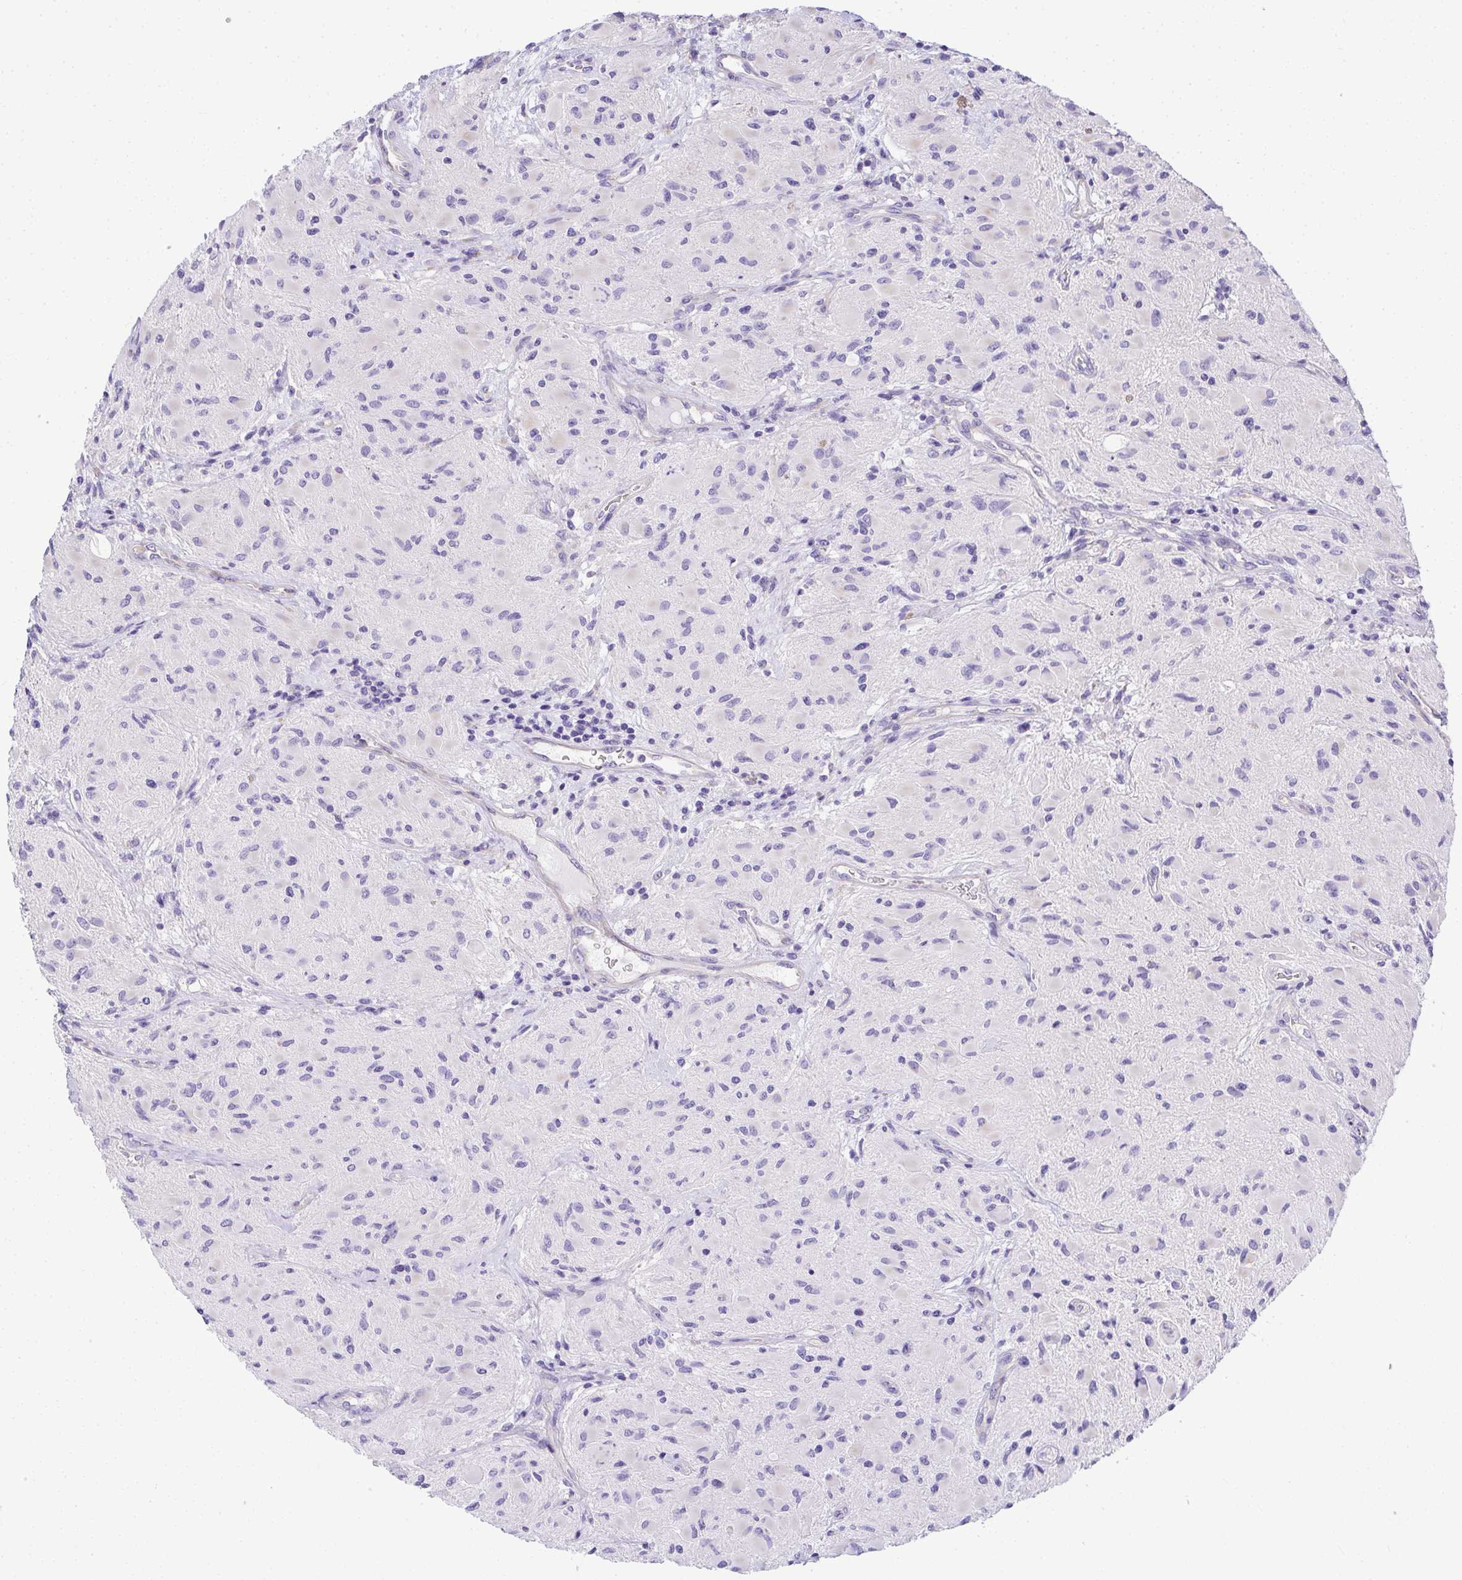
{"staining": {"intensity": "negative", "quantity": "none", "location": "none"}, "tissue": "glioma", "cell_type": "Tumor cells", "image_type": "cancer", "snomed": [{"axis": "morphology", "description": "Glioma, malignant, High grade"}, {"axis": "topography", "description": "Brain"}], "caption": "Immunohistochemistry histopathology image of neoplastic tissue: high-grade glioma (malignant) stained with DAB exhibits no significant protein expression in tumor cells.", "gene": "PLPPR3", "patient": {"sex": "female", "age": 65}}